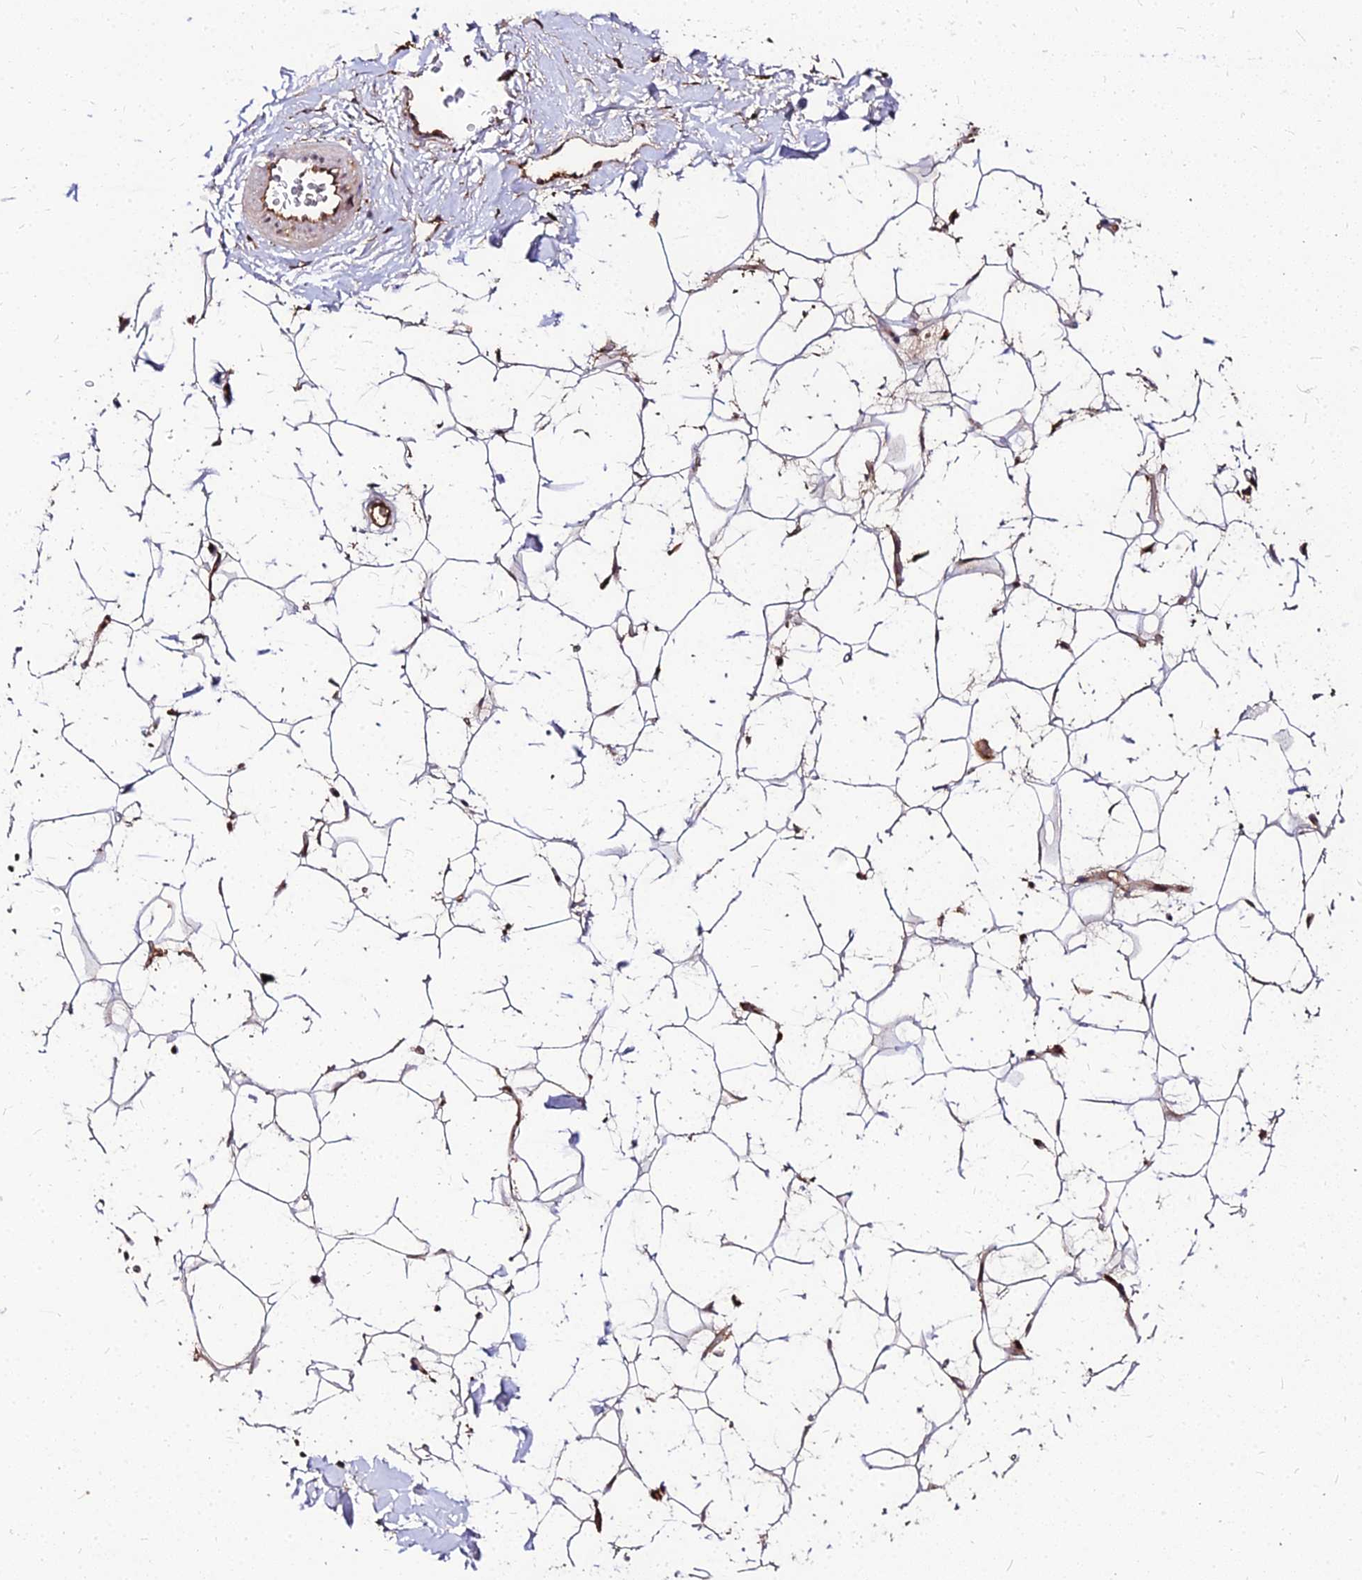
{"staining": {"intensity": "moderate", "quantity": ">75%", "location": "cytoplasmic/membranous"}, "tissue": "adipose tissue", "cell_type": "Adipocytes", "image_type": "normal", "snomed": [{"axis": "morphology", "description": "Normal tissue, NOS"}, {"axis": "topography", "description": "Breast"}], "caption": "Protein analysis of benign adipose tissue exhibits moderate cytoplasmic/membranous positivity in approximately >75% of adipocytes. (DAB (3,3'-diaminobenzidine) = brown stain, brightfield microscopy at high magnification).", "gene": "PDE4D", "patient": {"sex": "female", "age": 26}}